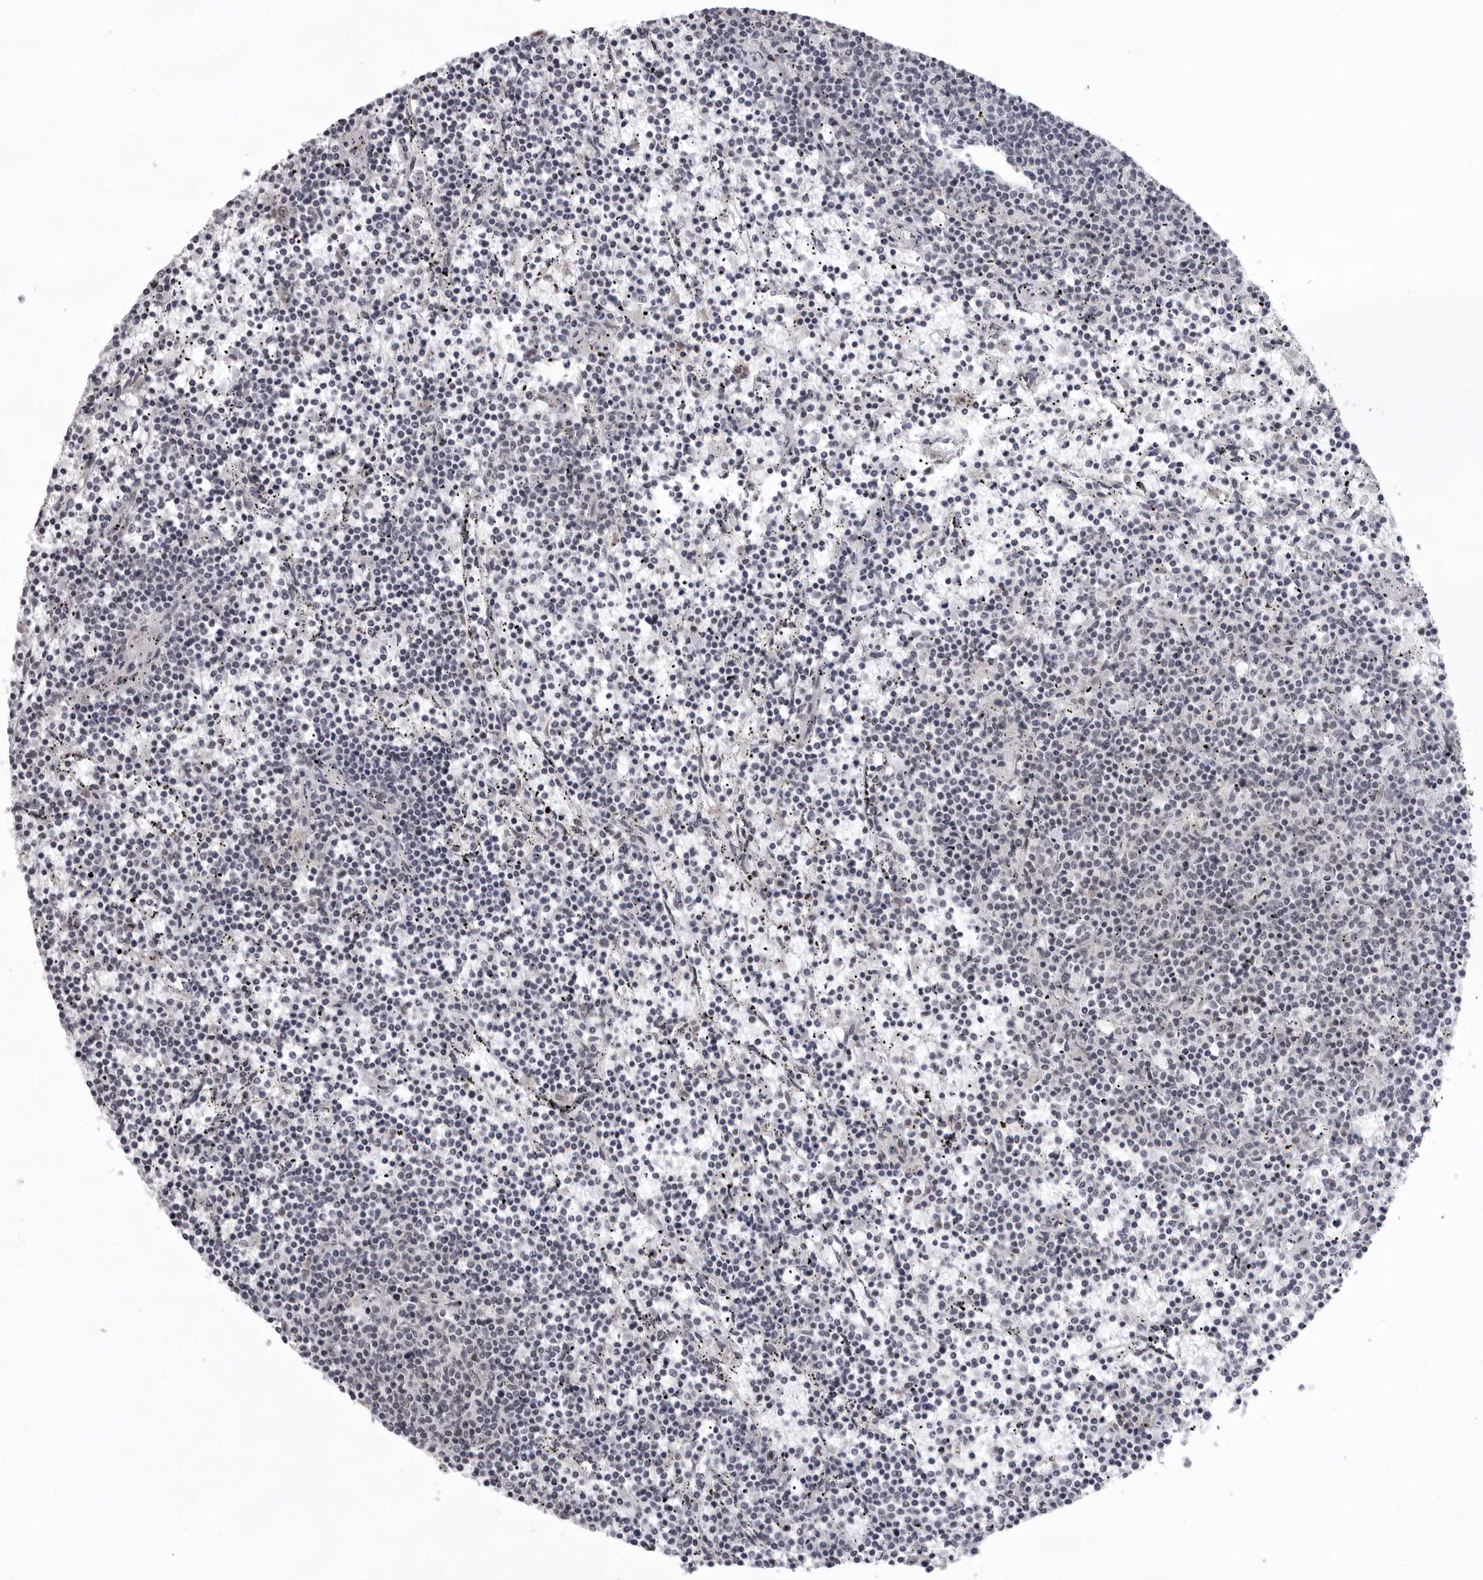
{"staining": {"intensity": "negative", "quantity": "none", "location": "none"}, "tissue": "lymphoma", "cell_type": "Tumor cells", "image_type": "cancer", "snomed": [{"axis": "morphology", "description": "Malignant lymphoma, non-Hodgkin's type, Low grade"}, {"axis": "topography", "description": "Spleen"}], "caption": "Immunohistochemical staining of human lymphoma reveals no significant positivity in tumor cells.", "gene": "EXOSC10", "patient": {"sex": "female", "age": 50}}